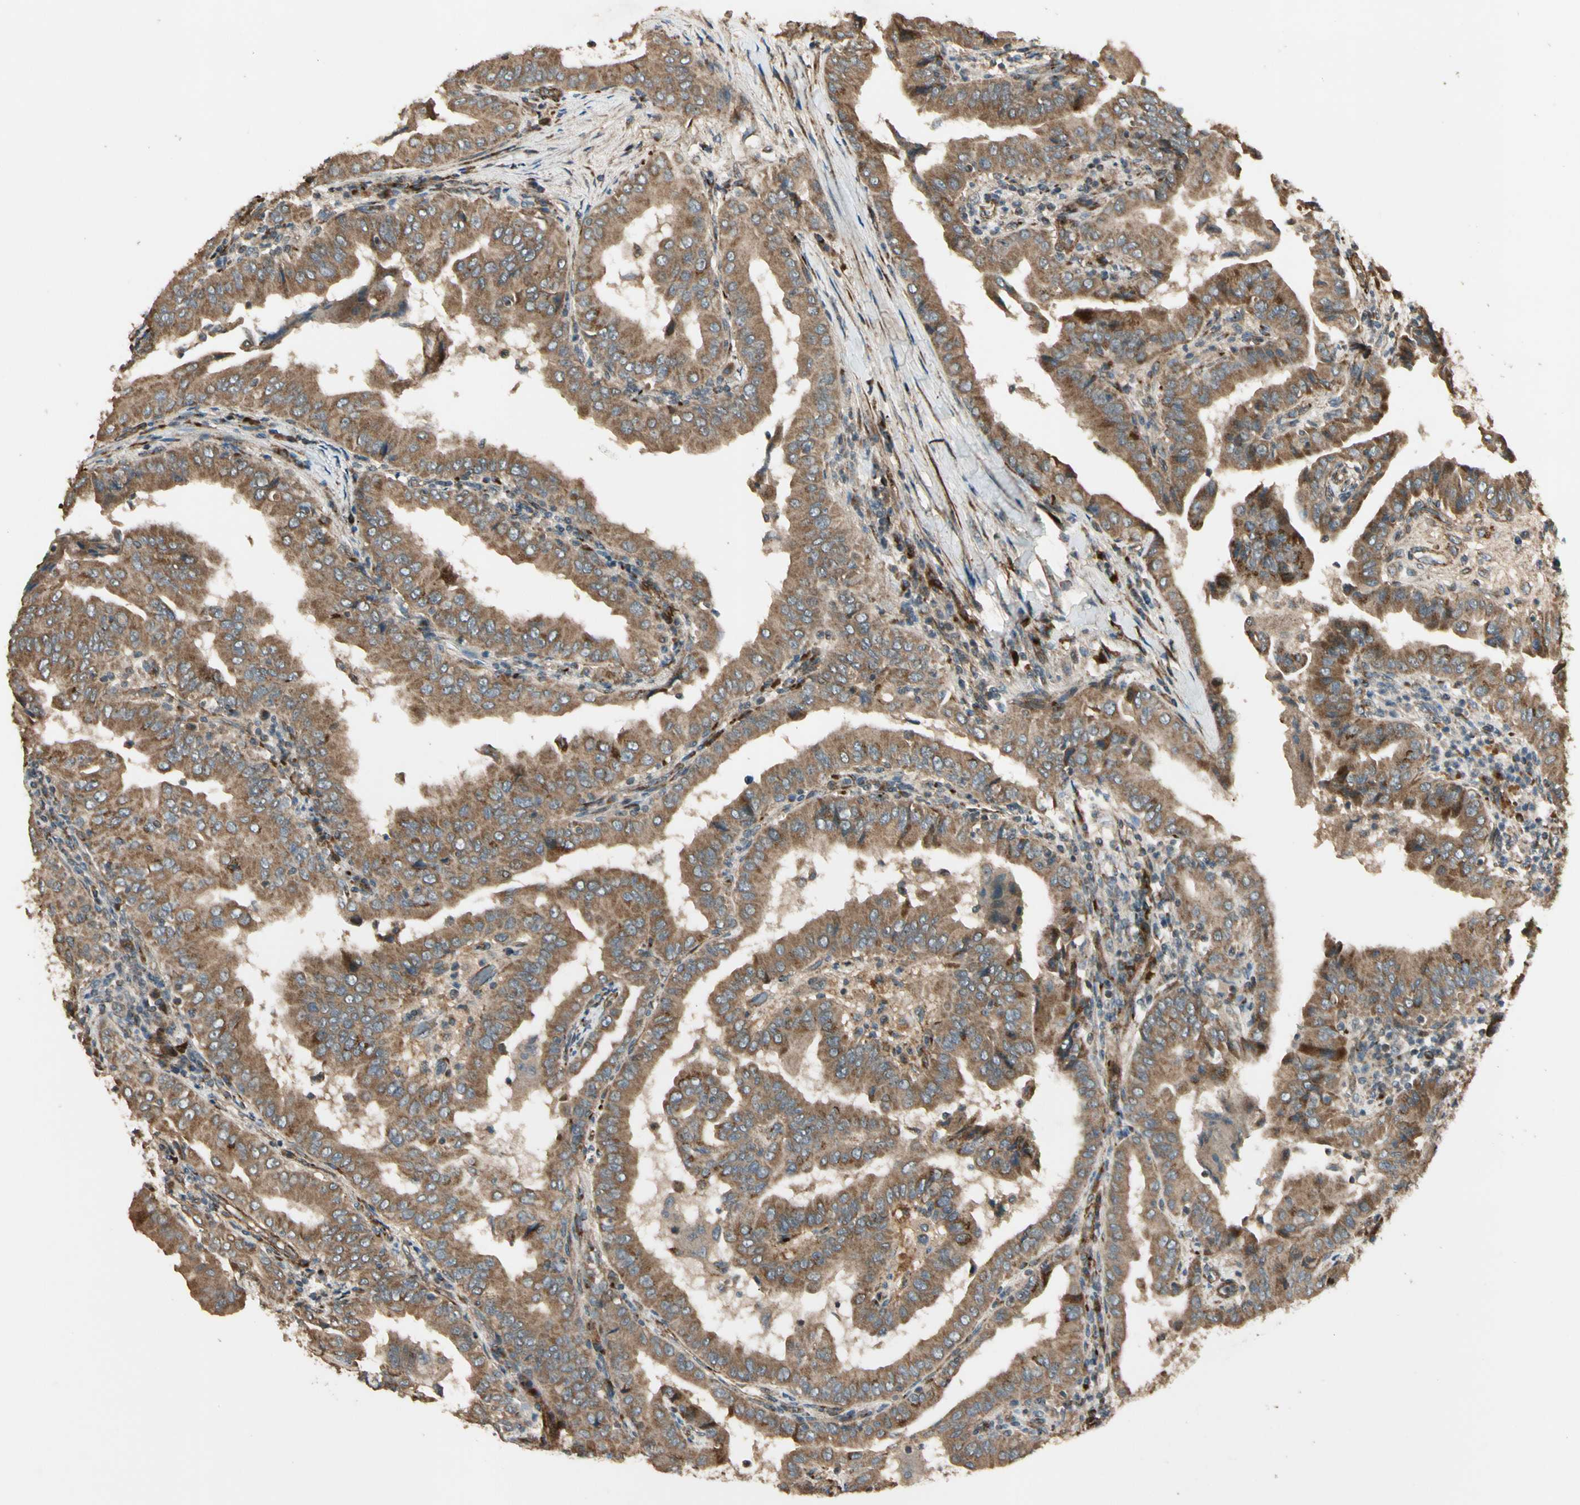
{"staining": {"intensity": "moderate", "quantity": ">75%", "location": "cytoplasmic/membranous"}, "tissue": "thyroid cancer", "cell_type": "Tumor cells", "image_type": "cancer", "snomed": [{"axis": "morphology", "description": "Papillary adenocarcinoma, NOS"}, {"axis": "topography", "description": "Thyroid gland"}], "caption": "Immunohistochemical staining of thyroid cancer demonstrates medium levels of moderate cytoplasmic/membranous protein expression in approximately >75% of tumor cells.", "gene": "GCK", "patient": {"sex": "male", "age": 33}}